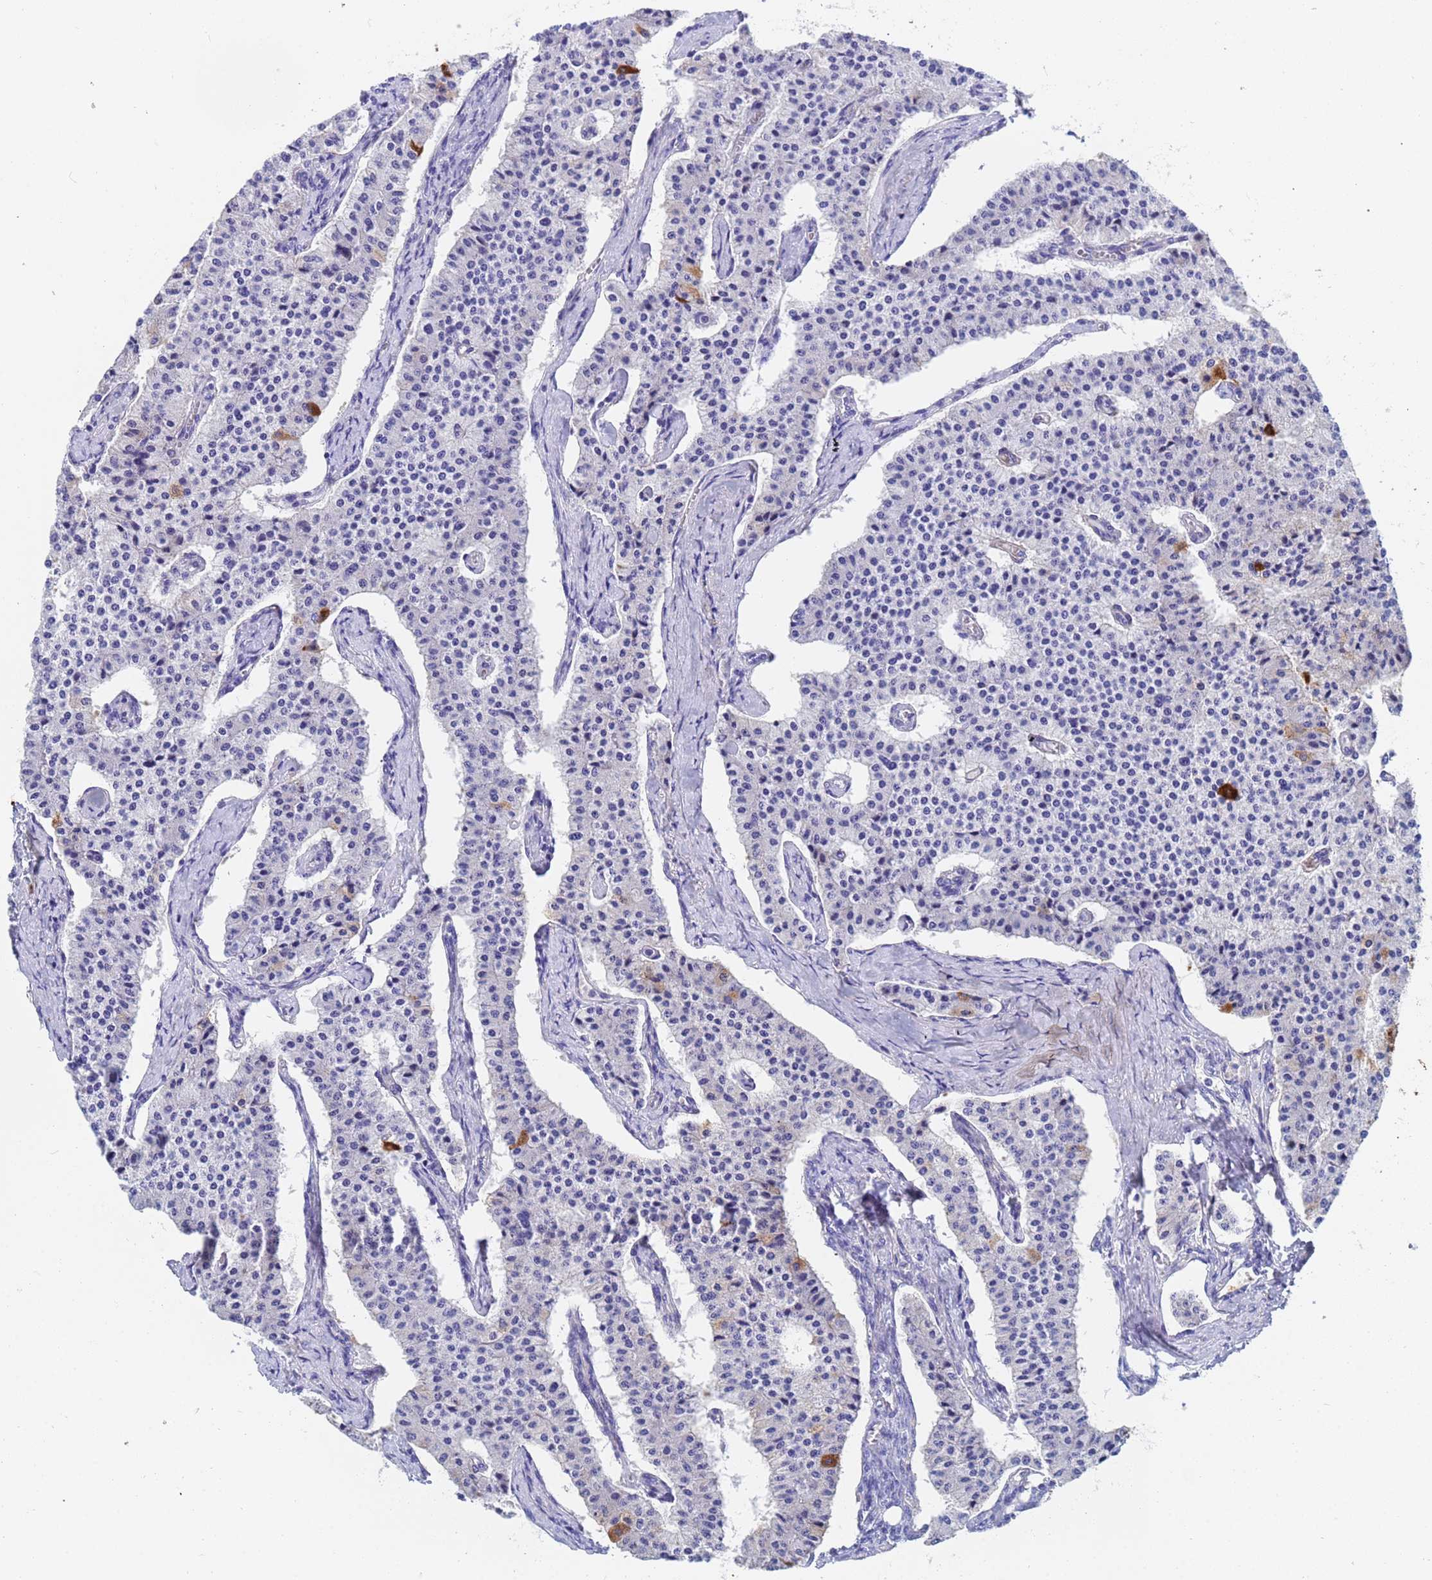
{"staining": {"intensity": "strong", "quantity": "<25%", "location": "cytoplasmic/membranous"}, "tissue": "carcinoid", "cell_type": "Tumor cells", "image_type": "cancer", "snomed": [{"axis": "morphology", "description": "Carcinoid, malignant, NOS"}, {"axis": "topography", "description": "Colon"}], "caption": "A brown stain shows strong cytoplasmic/membranous expression of a protein in human carcinoid tumor cells. (brown staining indicates protein expression, while blue staining denotes nuclei).", "gene": "CST4", "patient": {"sex": "female", "age": 52}}